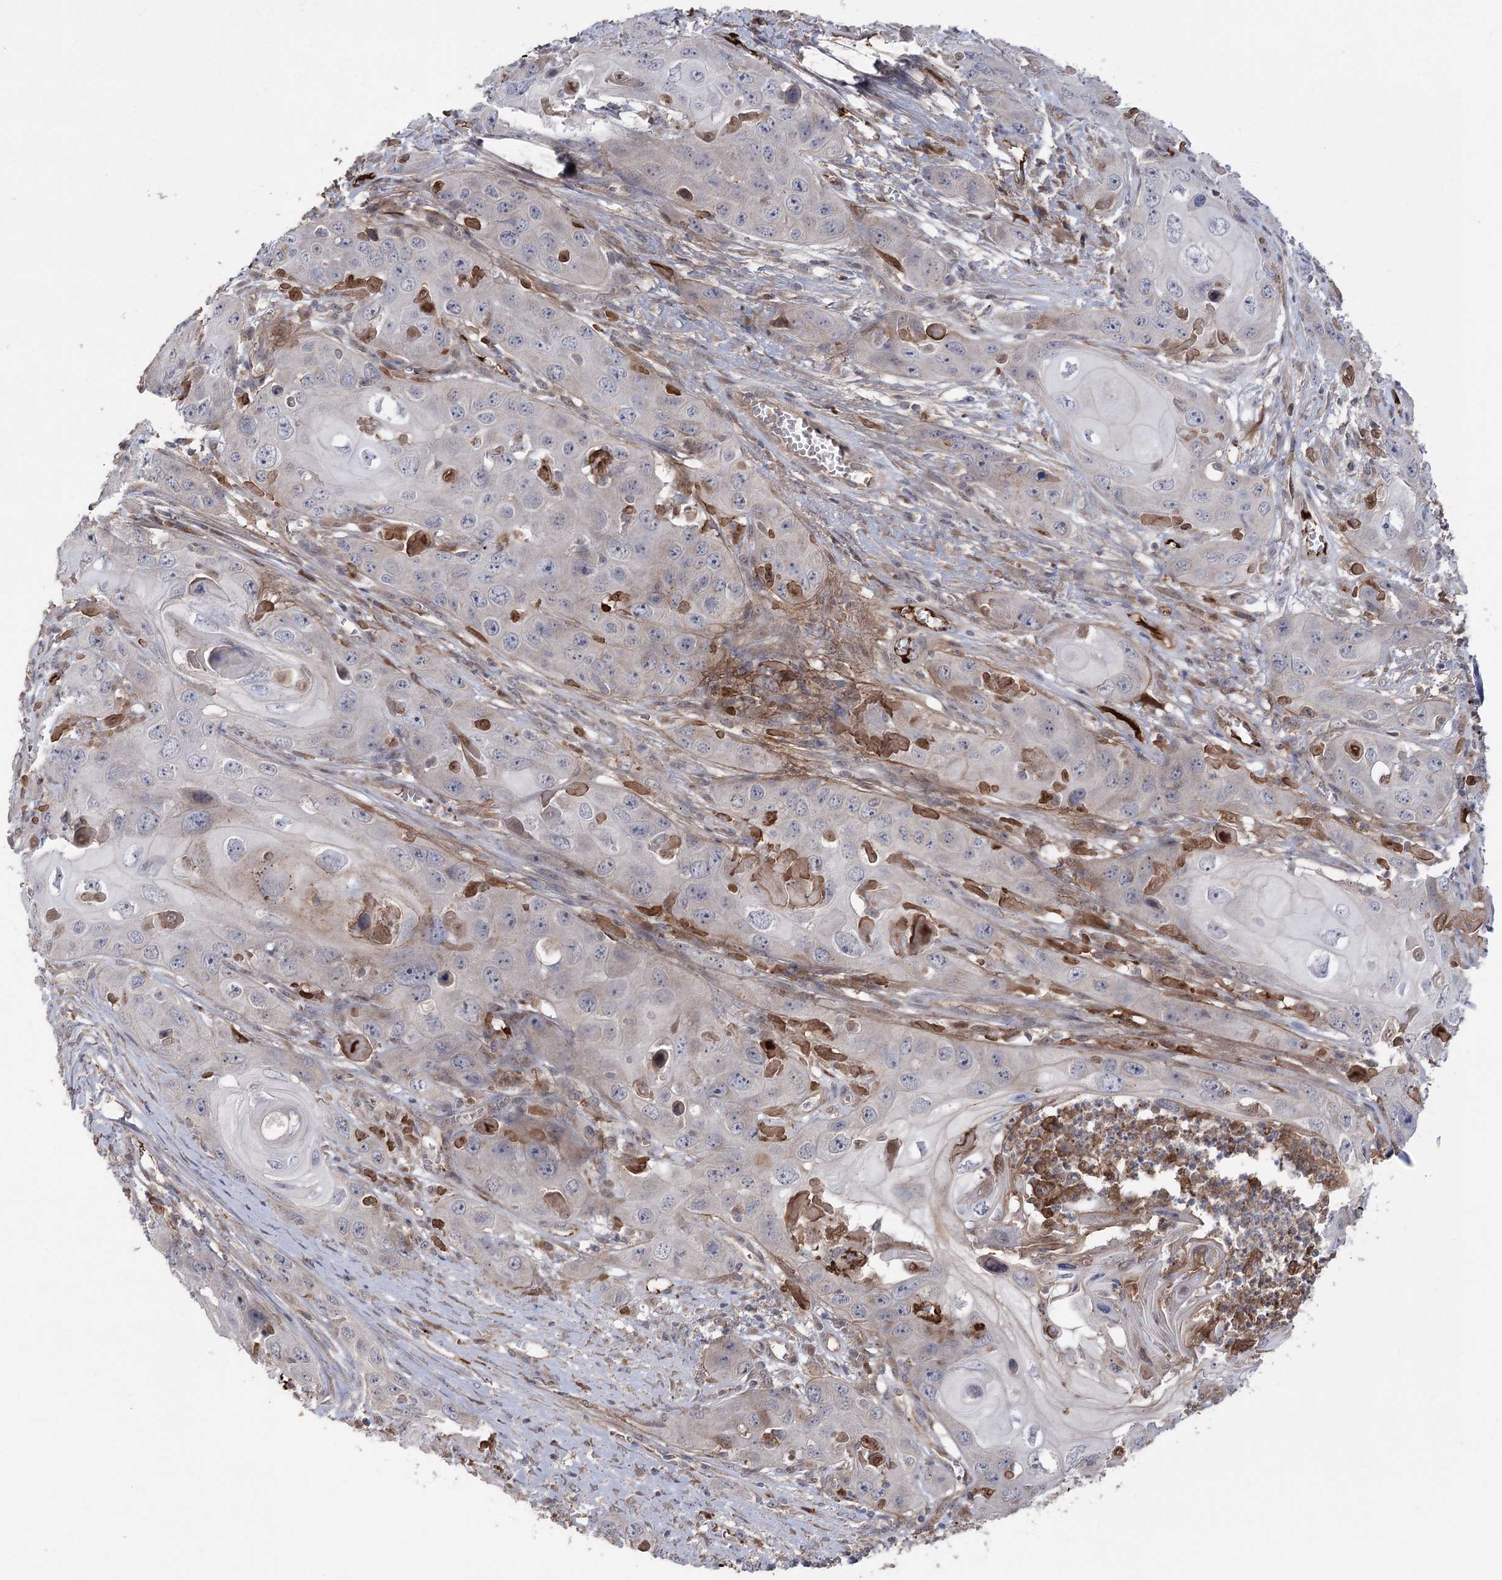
{"staining": {"intensity": "negative", "quantity": "none", "location": "none"}, "tissue": "skin cancer", "cell_type": "Tumor cells", "image_type": "cancer", "snomed": [{"axis": "morphology", "description": "Squamous cell carcinoma, NOS"}, {"axis": "topography", "description": "Skin"}], "caption": "Immunohistochemistry (IHC) photomicrograph of human skin cancer stained for a protein (brown), which demonstrates no positivity in tumor cells. (Immunohistochemistry (IHC), brightfield microscopy, high magnification).", "gene": "OTUD1", "patient": {"sex": "male", "age": 55}}